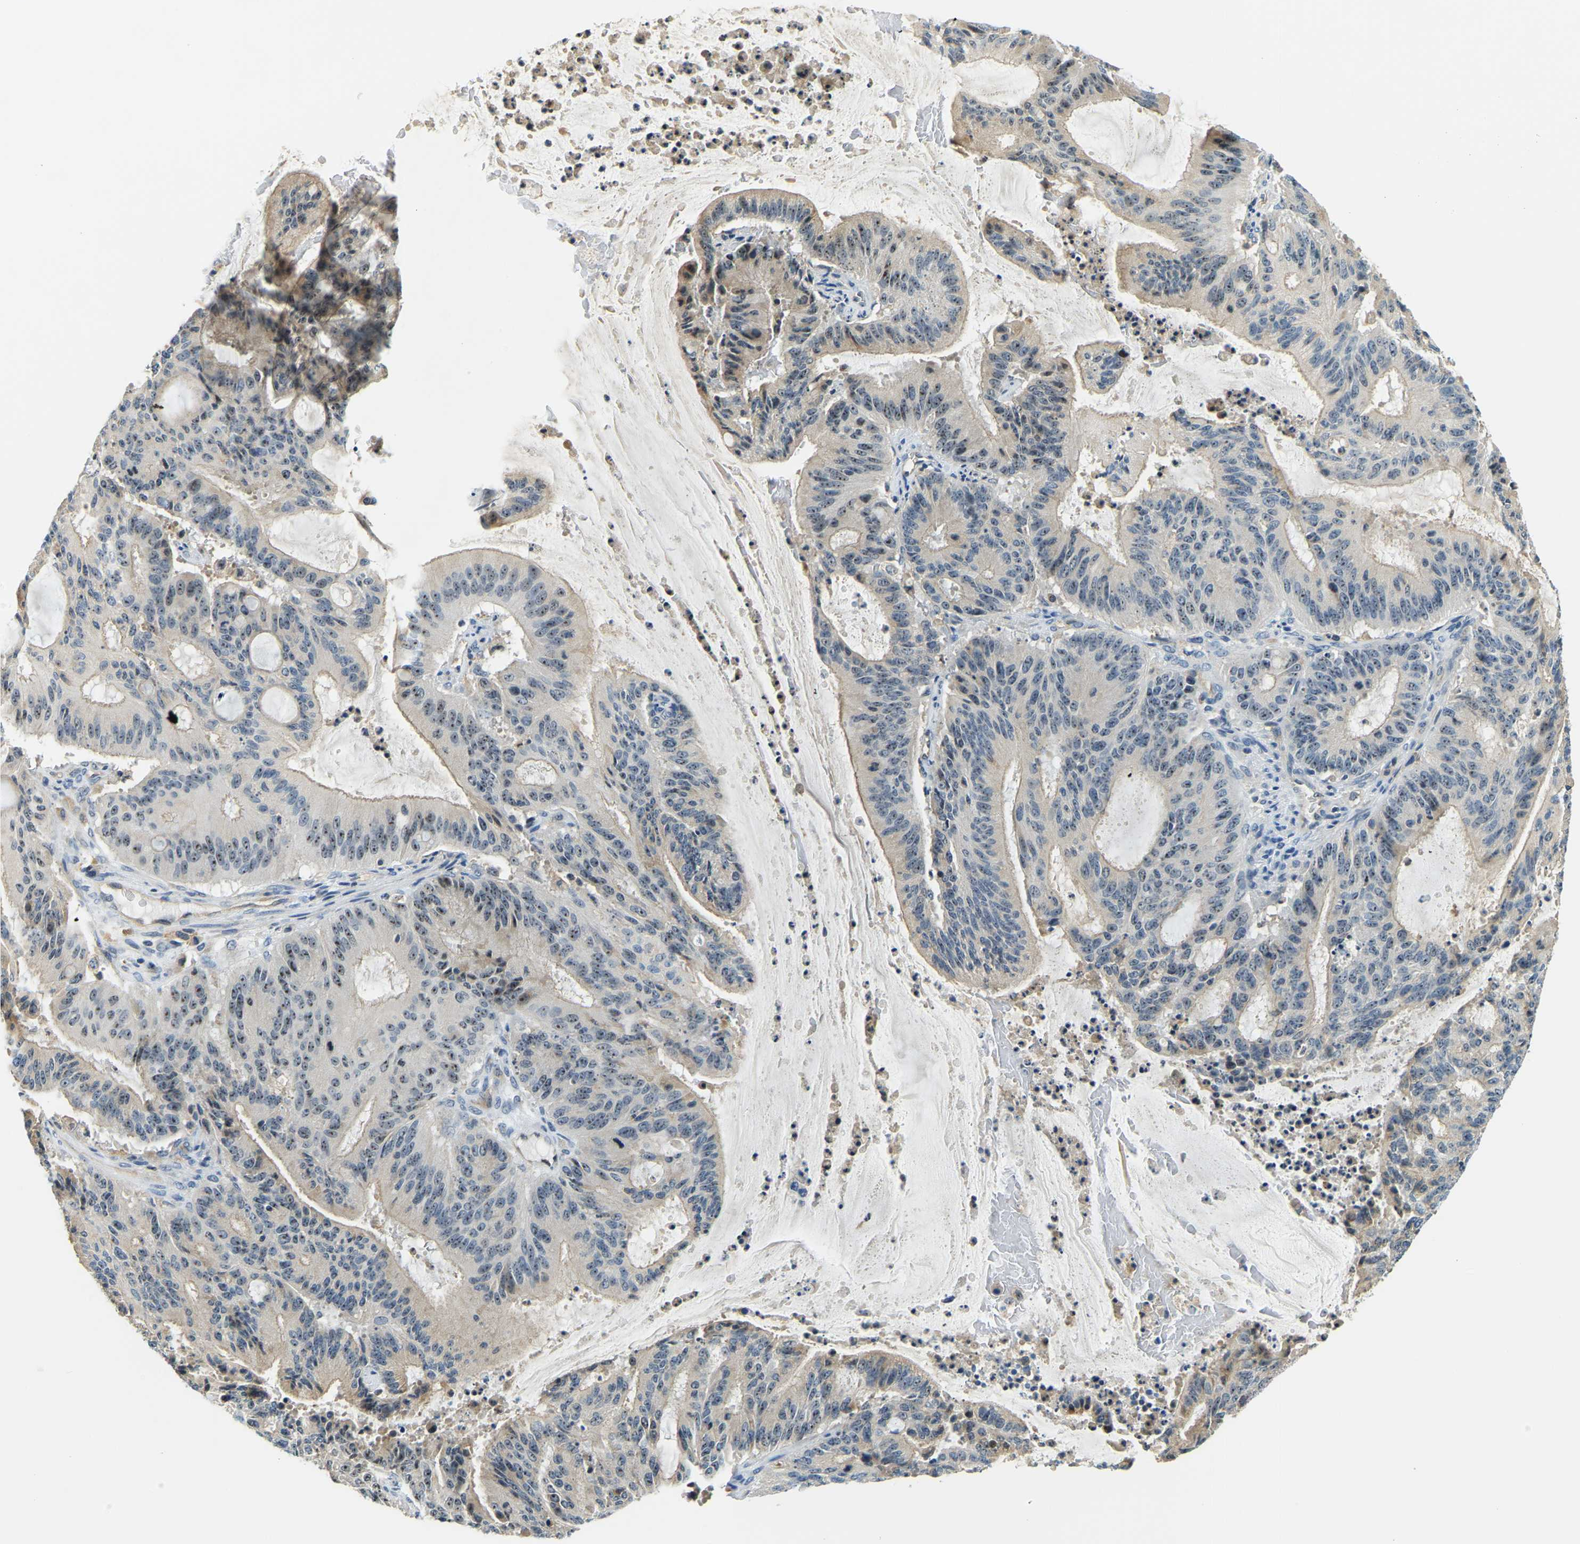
{"staining": {"intensity": "moderate", "quantity": ">75%", "location": "nuclear"}, "tissue": "liver cancer", "cell_type": "Tumor cells", "image_type": "cancer", "snomed": [{"axis": "morphology", "description": "Normal tissue, NOS"}, {"axis": "morphology", "description": "Cholangiocarcinoma"}, {"axis": "topography", "description": "Liver"}, {"axis": "topography", "description": "Peripheral nerve tissue"}], "caption": "Immunohistochemistry photomicrograph of neoplastic tissue: liver cholangiocarcinoma stained using IHC shows medium levels of moderate protein expression localized specifically in the nuclear of tumor cells, appearing as a nuclear brown color.", "gene": "RRP1", "patient": {"sex": "female", "age": 73}}